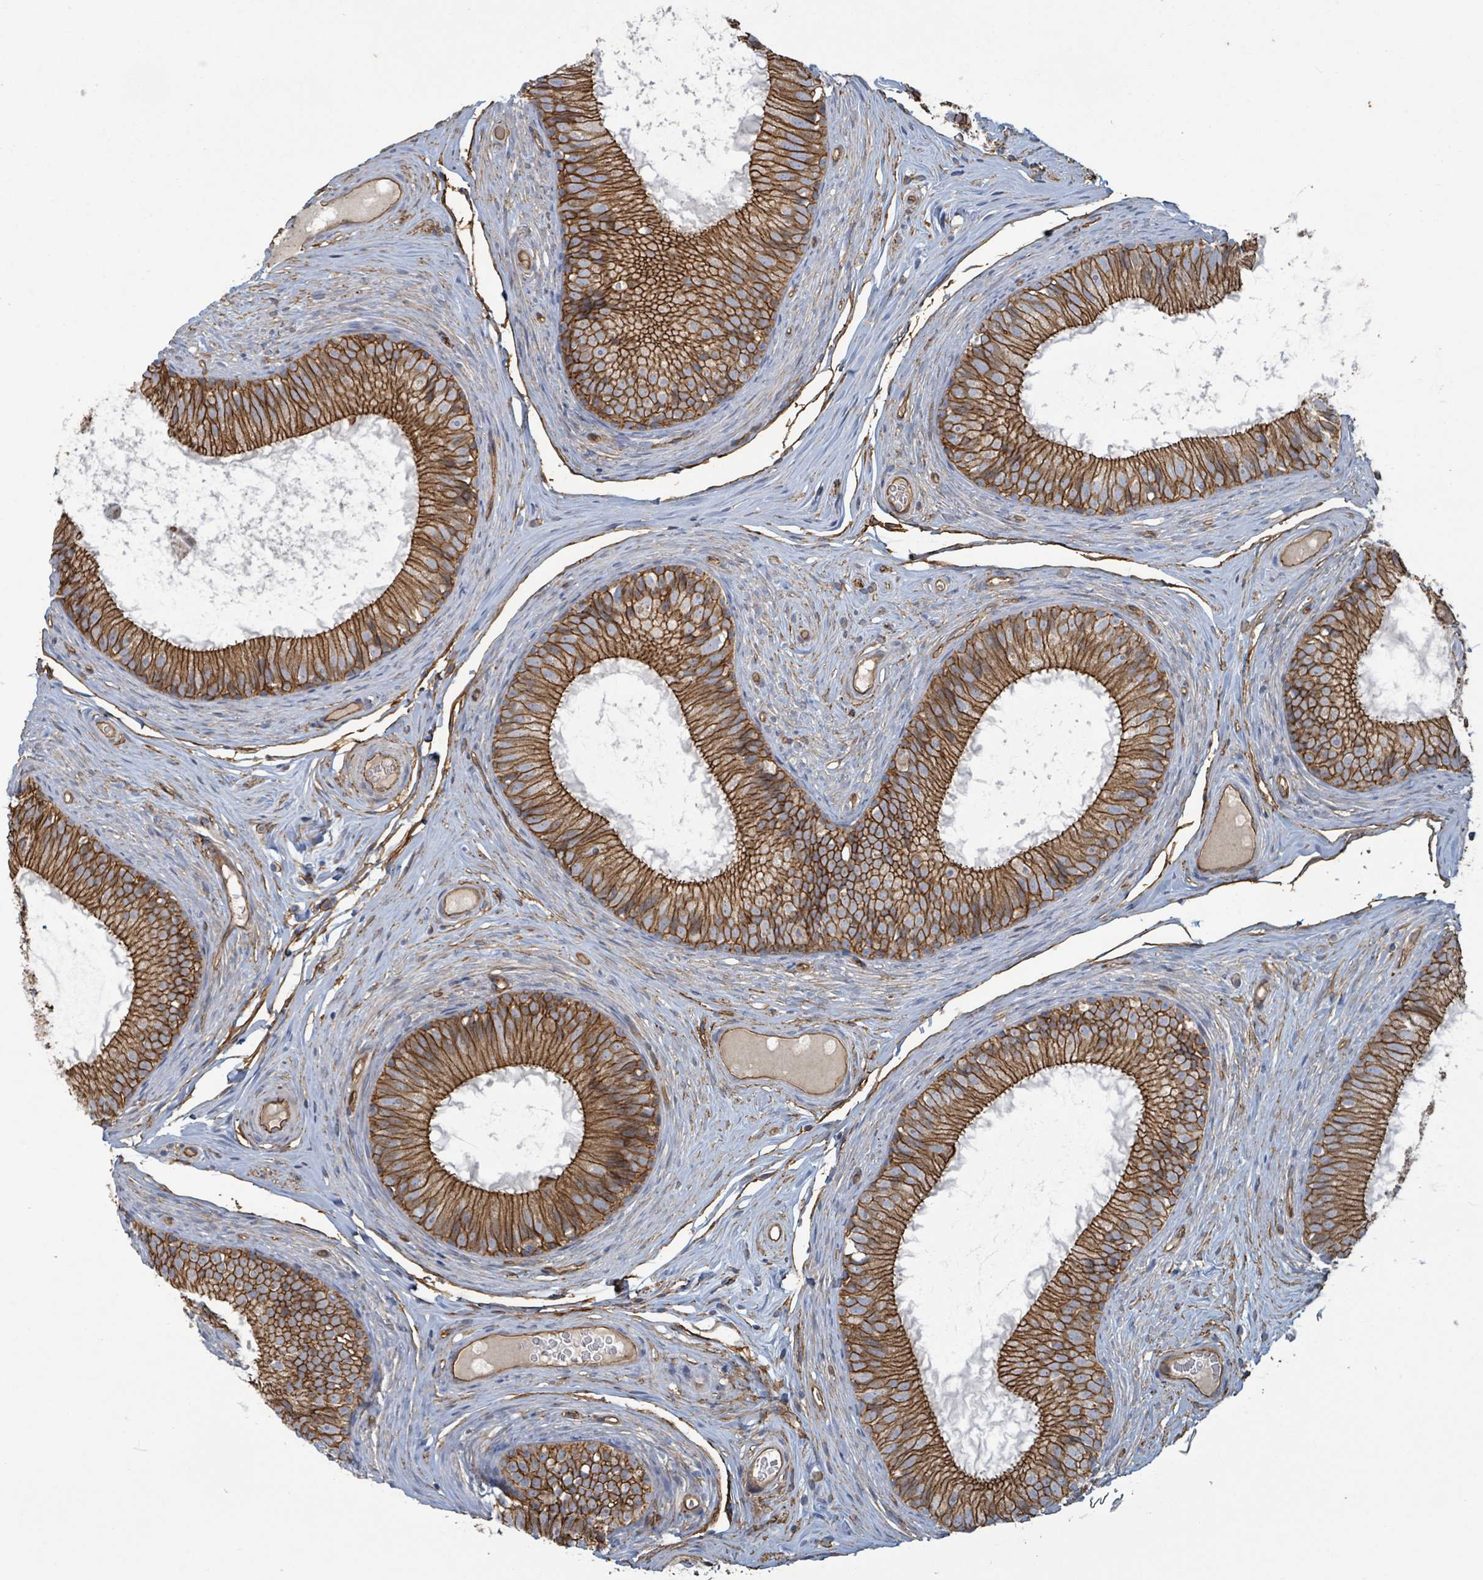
{"staining": {"intensity": "strong", "quantity": ">75%", "location": "cytoplasmic/membranous"}, "tissue": "epididymis", "cell_type": "Glandular cells", "image_type": "normal", "snomed": [{"axis": "morphology", "description": "Normal tissue, NOS"}, {"axis": "topography", "description": "Epididymis"}], "caption": "Human epididymis stained for a protein (brown) shows strong cytoplasmic/membranous positive positivity in about >75% of glandular cells.", "gene": "LDOC1", "patient": {"sex": "male", "age": 25}}